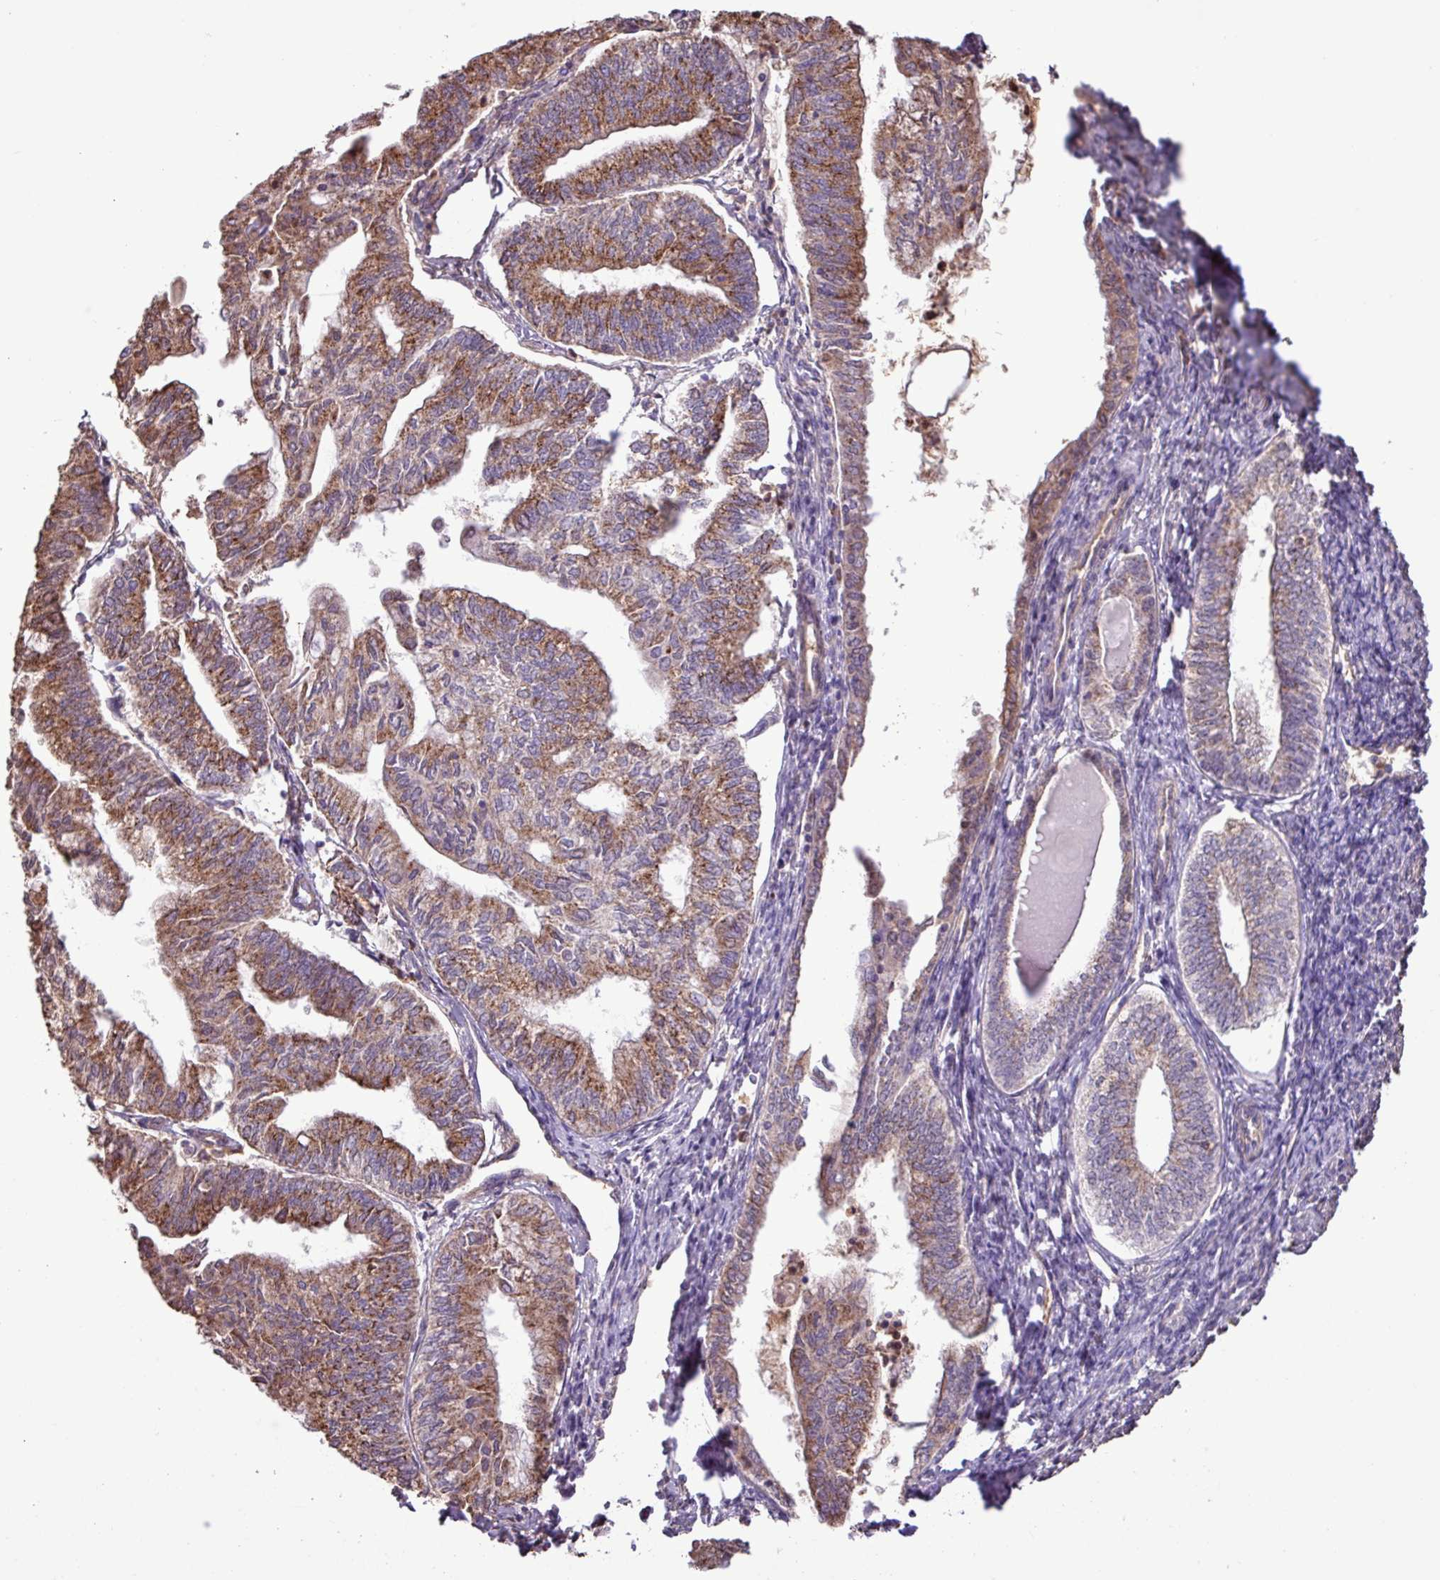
{"staining": {"intensity": "weak", "quantity": "25%-75%", "location": "cytoplasmic/membranous"}, "tissue": "smooth muscle", "cell_type": "Smooth muscle cells", "image_type": "normal", "snomed": [{"axis": "morphology", "description": "Normal tissue, NOS"}, {"axis": "topography", "description": "Smooth muscle"}, {"axis": "topography", "description": "Fallopian tube"}], "caption": "Approximately 25%-75% of smooth muscle cells in normal human smooth muscle display weak cytoplasmic/membranous protein expression as visualized by brown immunohistochemical staining.", "gene": "CHST11", "patient": {"sex": "female", "age": 59}}